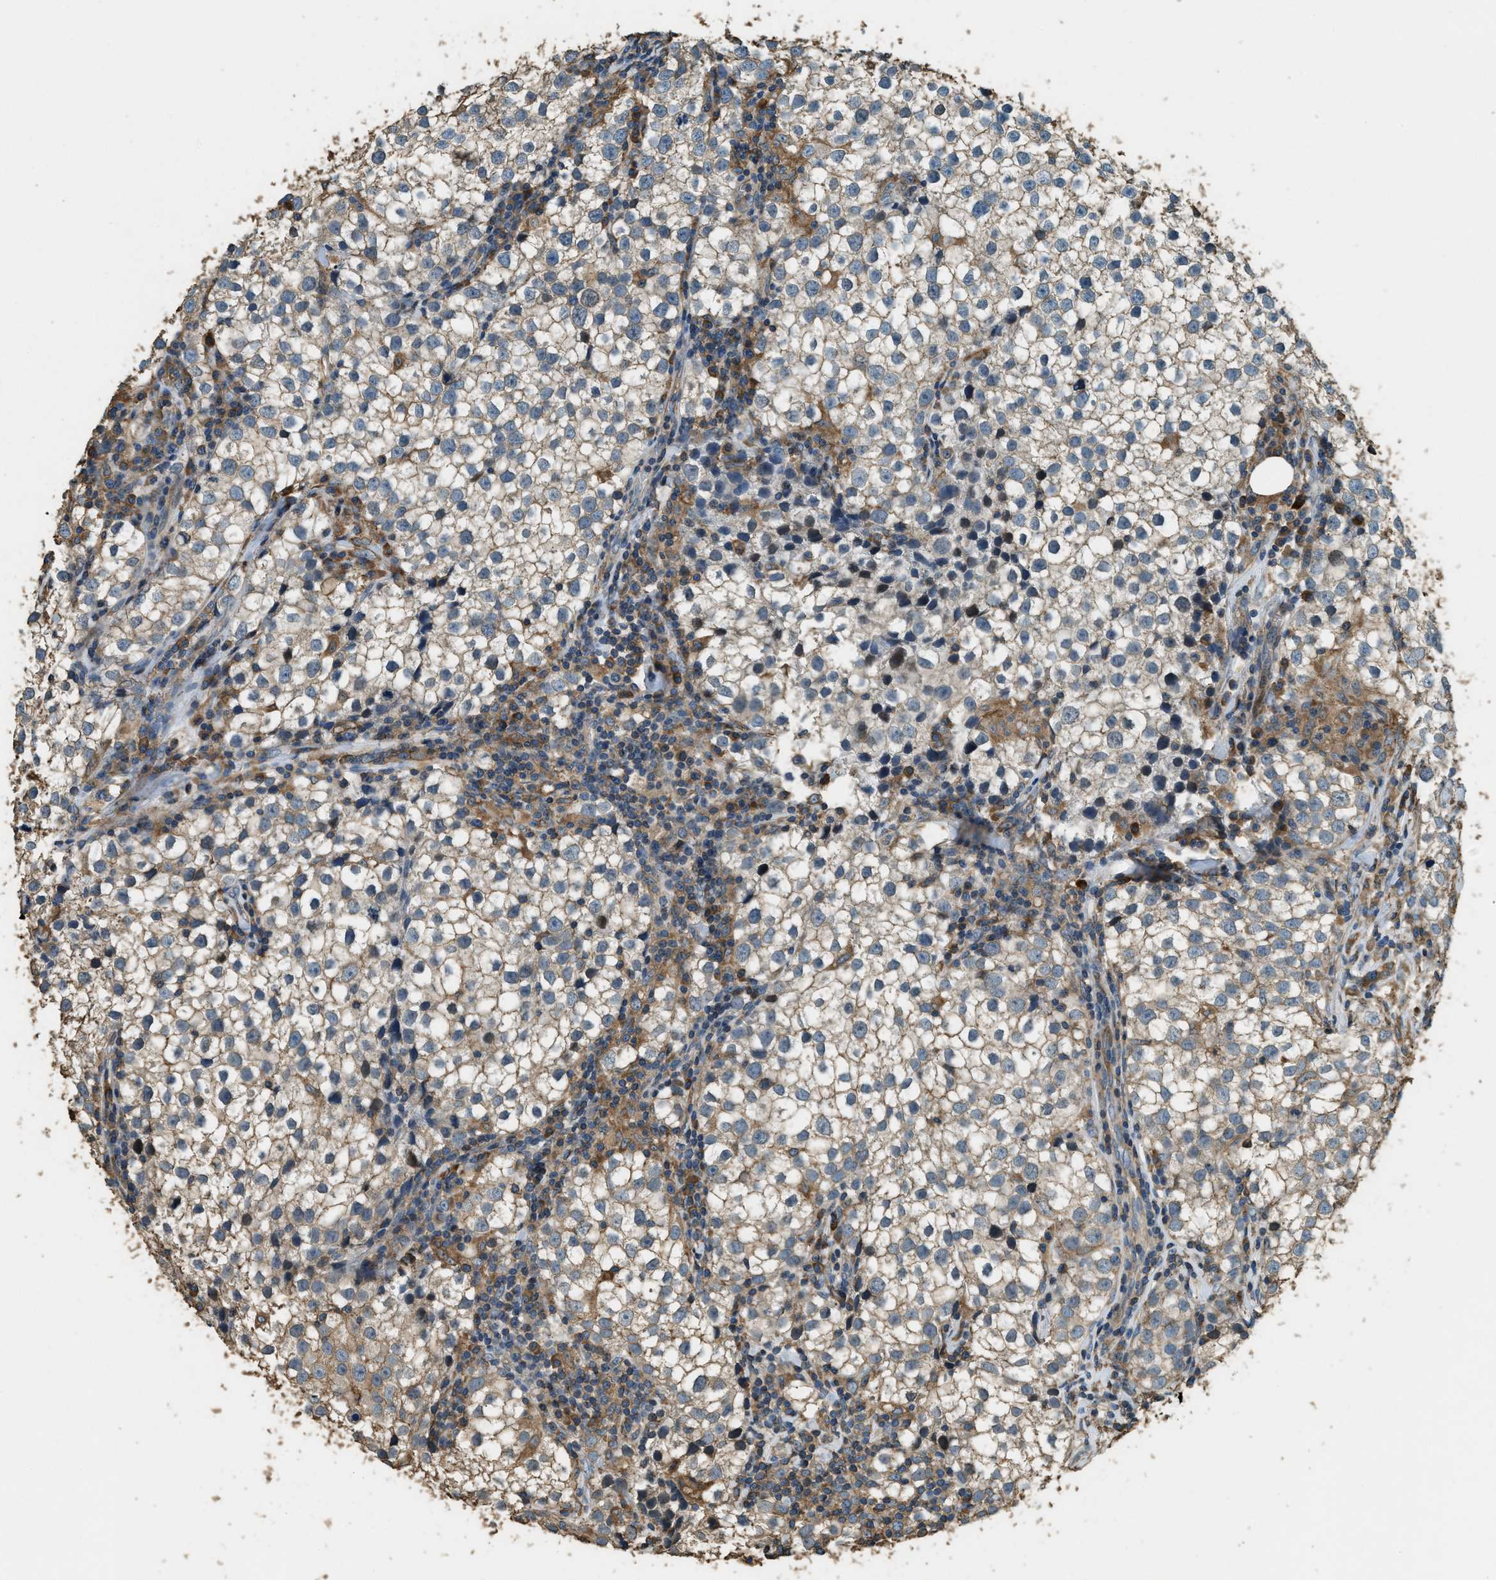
{"staining": {"intensity": "negative", "quantity": "none", "location": "none"}, "tissue": "testis cancer", "cell_type": "Tumor cells", "image_type": "cancer", "snomed": [{"axis": "morphology", "description": "Seminoma, NOS"}, {"axis": "morphology", "description": "Carcinoma, Embryonal, NOS"}, {"axis": "topography", "description": "Testis"}], "caption": "The image displays no staining of tumor cells in embryonal carcinoma (testis).", "gene": "ERGIC1", "patient": {"sex": "male", "age": 36}}